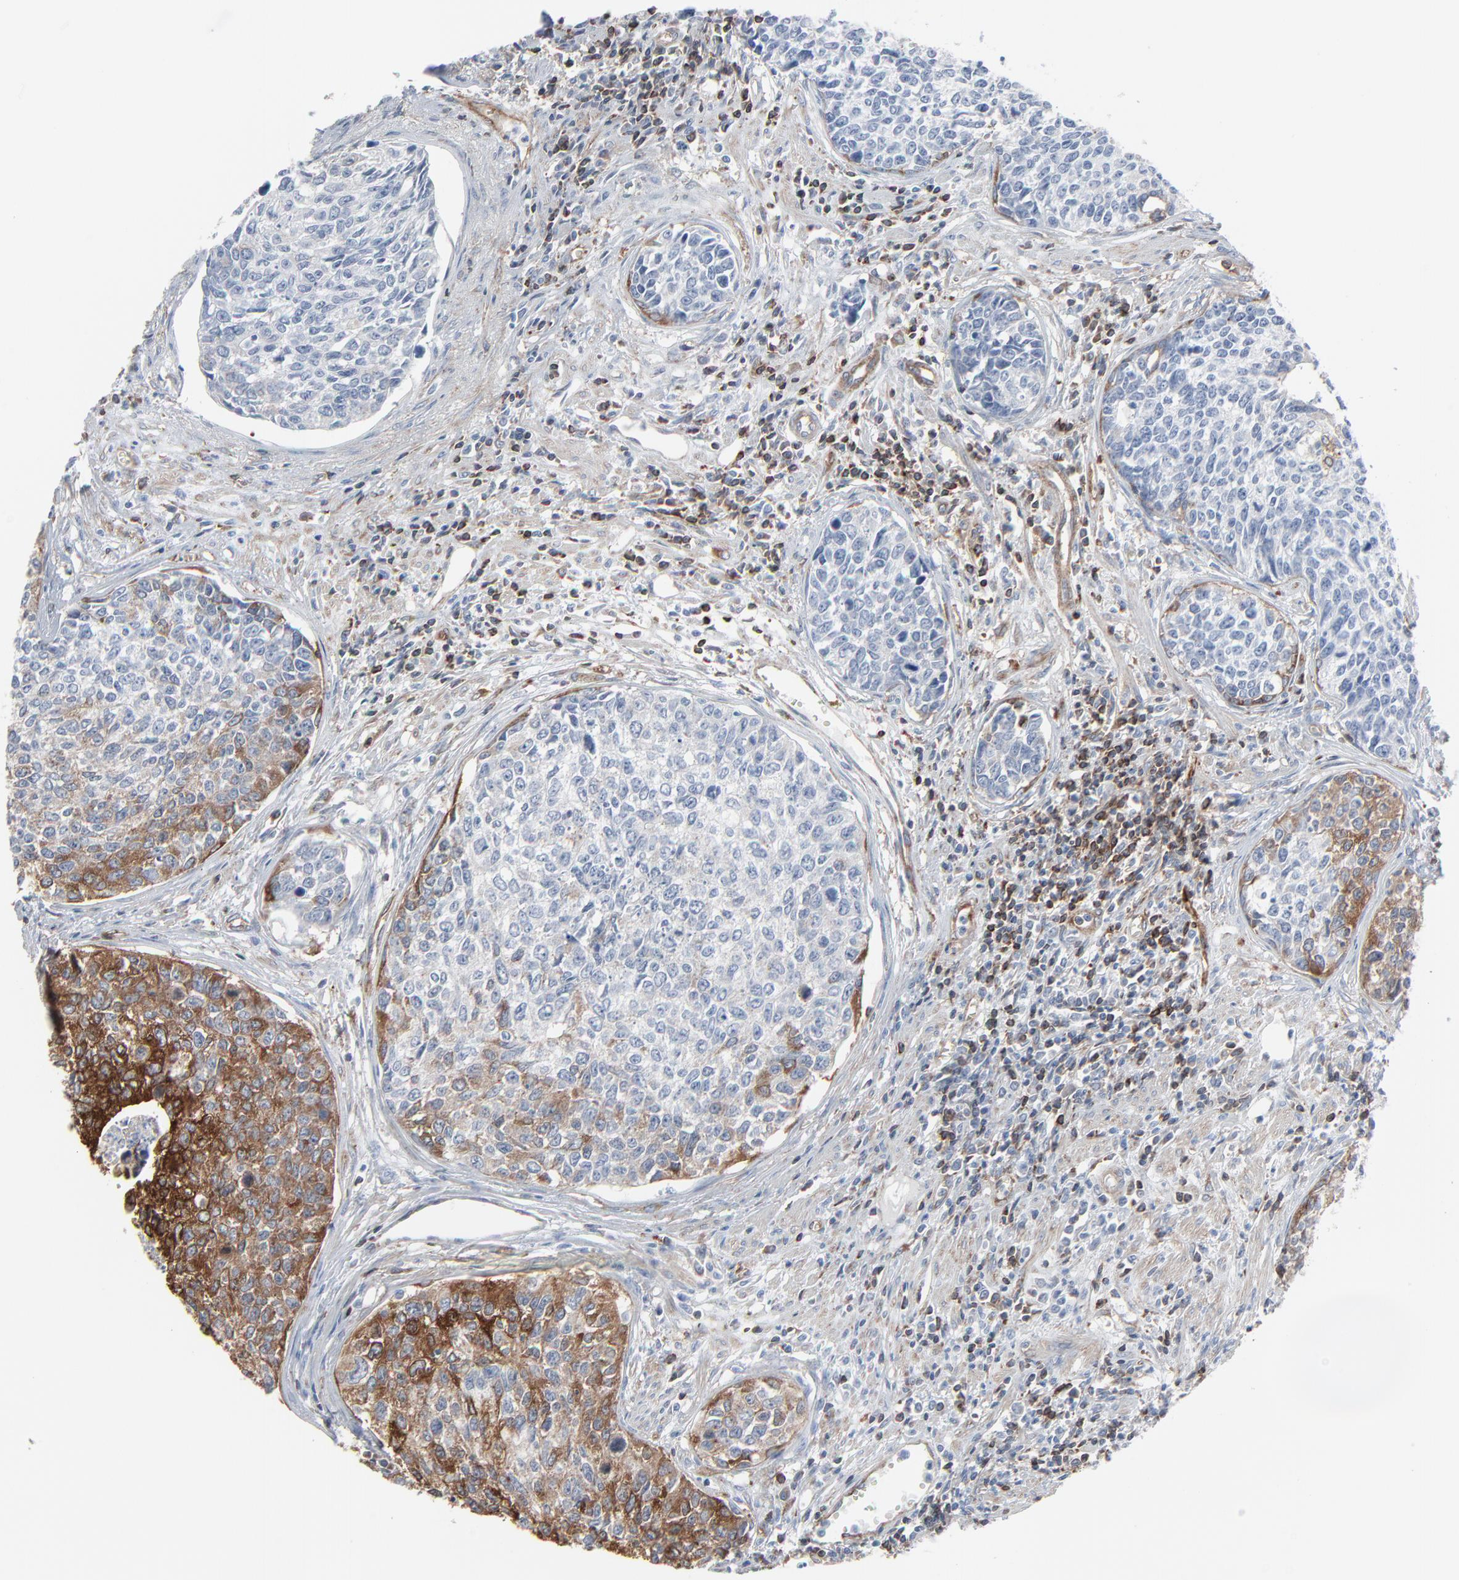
{"staining": {"intensity": "strong", "quantity": "<25%", "location": "cytoplasmic/membranous"}, "tissue": "urothelial cancer", "cell_type": "Tumor cells", "image_type": "cancer", "snomed": [{"axis": "morphology", "description": "Urothelial carcinoma, High grade"}, {"axis": "topography", "description": "Urinary bladder"}], "caption": "An immunohistochemistry micrograph of neoplastic tissue is shown. Protein staining in brown labels strong cytoplasmic/membranous positivity in urothelial cancer within tumor cells.", "gene": "OPTN", "patient": {"sex": "male", "age": 81}}